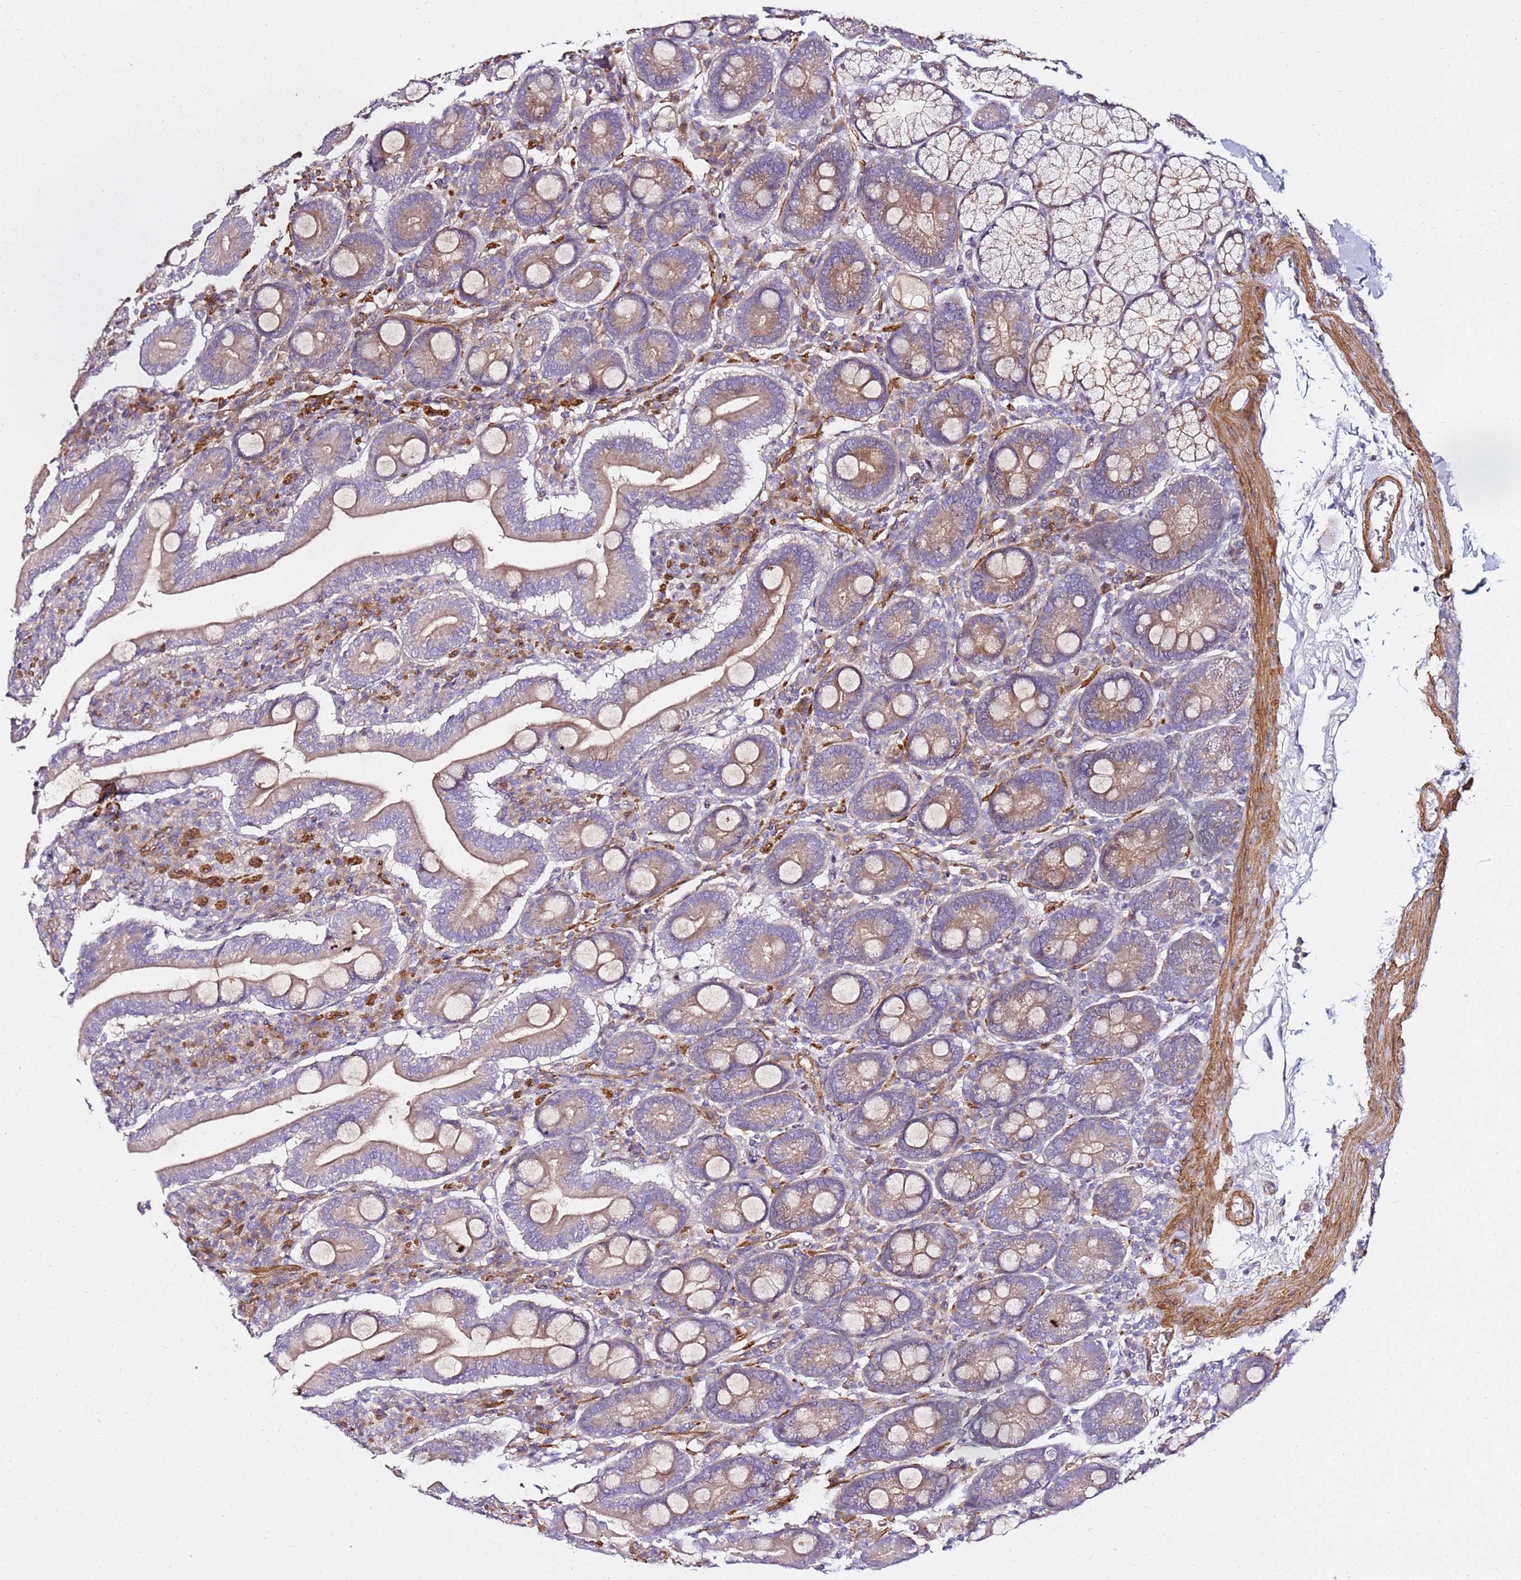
{"staining": {"intensity": "weak", "quantity": ">75%", "location": "cytoplasmic/membranous"}, "tissue": "duodenum", "cell_type": "Glandular cells", "image_type": "normal", "snomed": [{"axis": "morphology", "description": "Normal tissue, NOS"}, {"axis": "topography", "description": "Duodenum"}], "caption": "Human duodenum stained with a protein marker demonstrates weak staining in glandular cells.", "gene": "EPS8L1", "patient": {"sex": "male", "age": 35}}